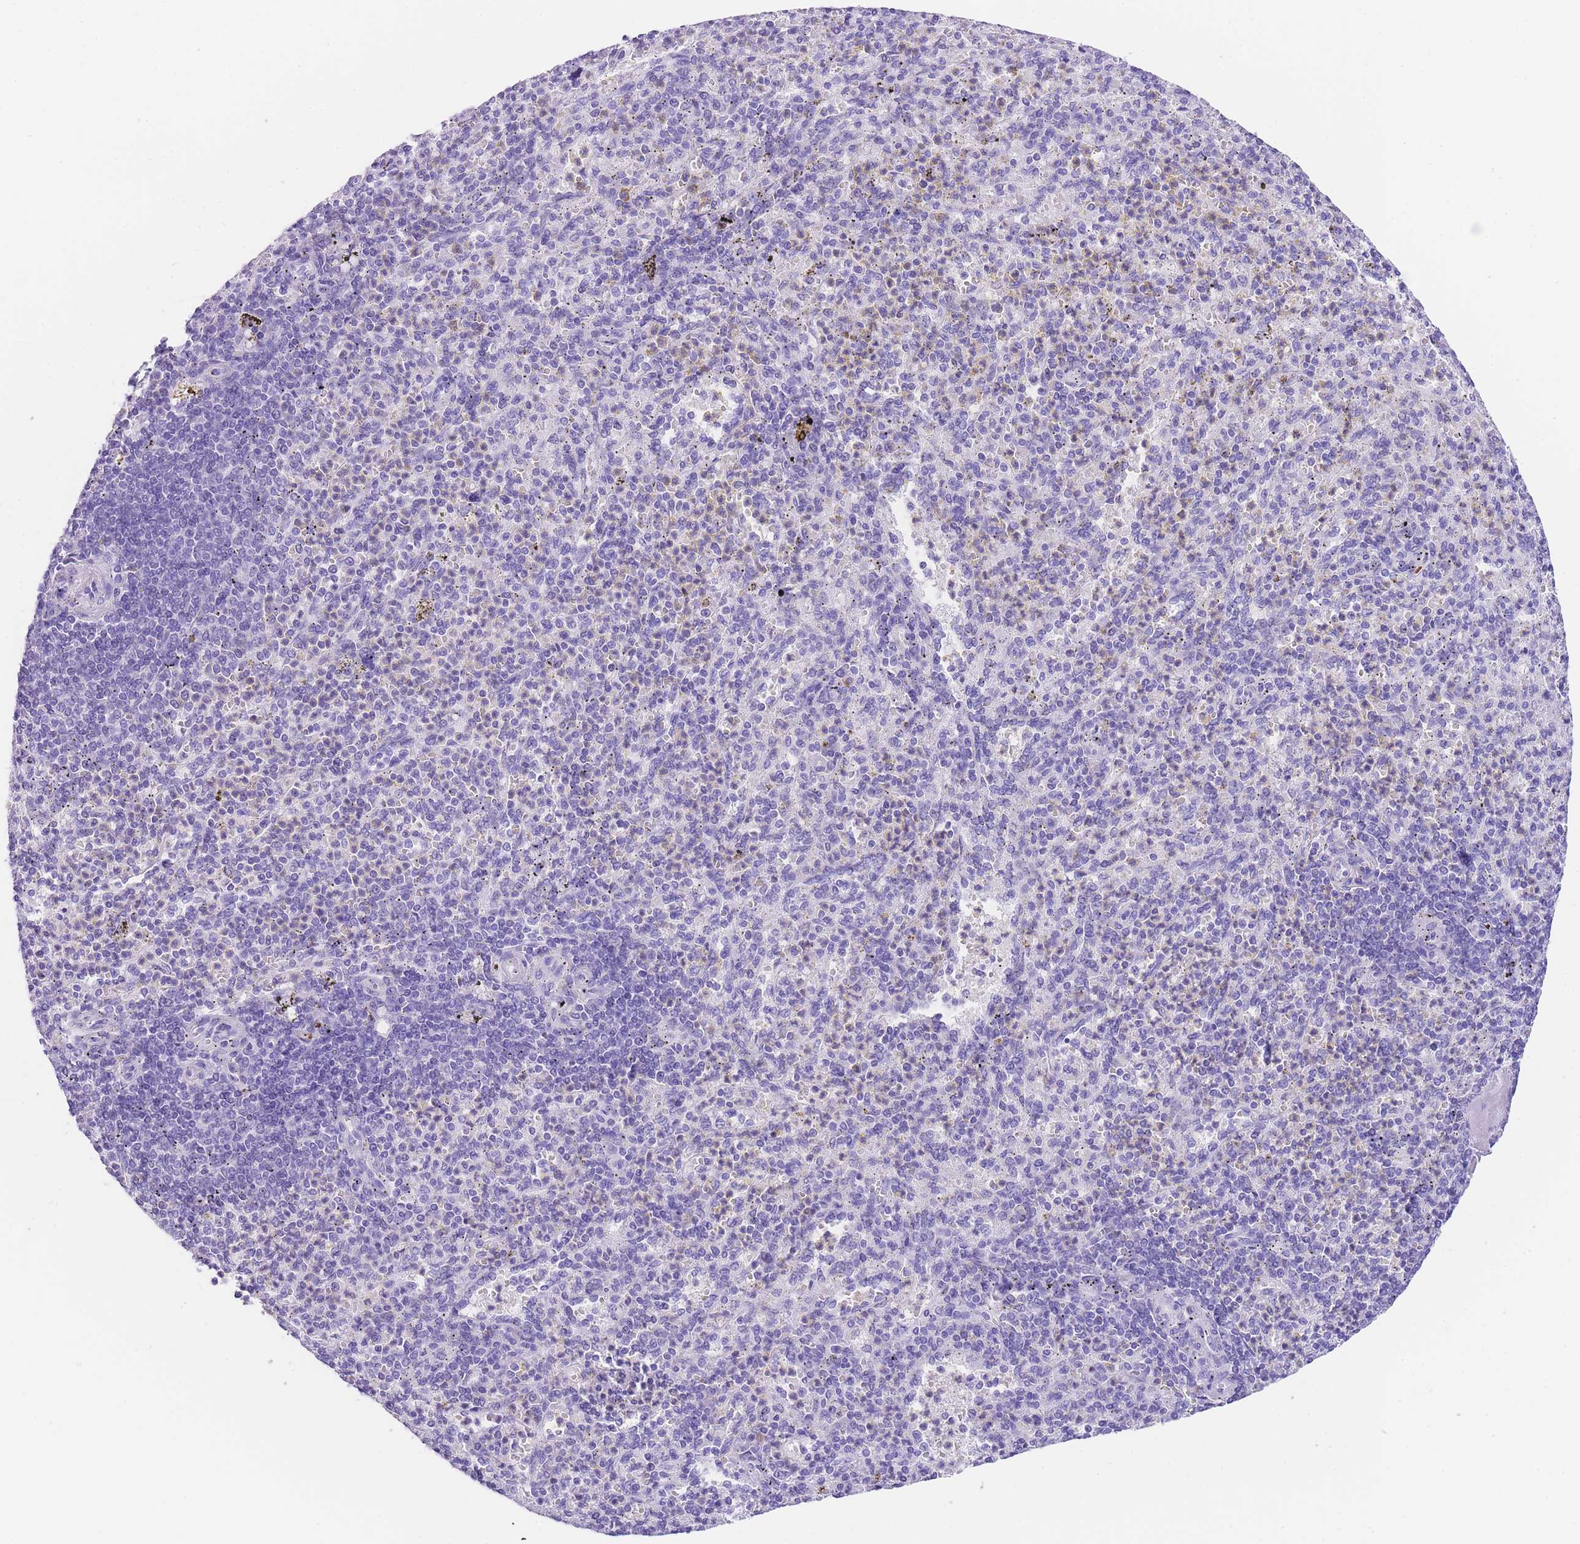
{"staining": {"intensity": "negative", "quantity": "none", "location": "none"}, "tissue": "spleen", "cell_type": "Cells in red pulp", "image_type": "normal", "snomed": [{"axis": "morphology", "description": "Normal tissue, NOS"}, {"axis": "topography", "description": "Spleen"}], "caption": "Spleen was stained to show a protein in brown. There is no significant expression in cells in red pulp. (DAB (3,3'-diaminobenzidine) IHC with hematoxylin counter stain).", "gene": "NKD2", "patient": {"sex": "female", "age": 74}}